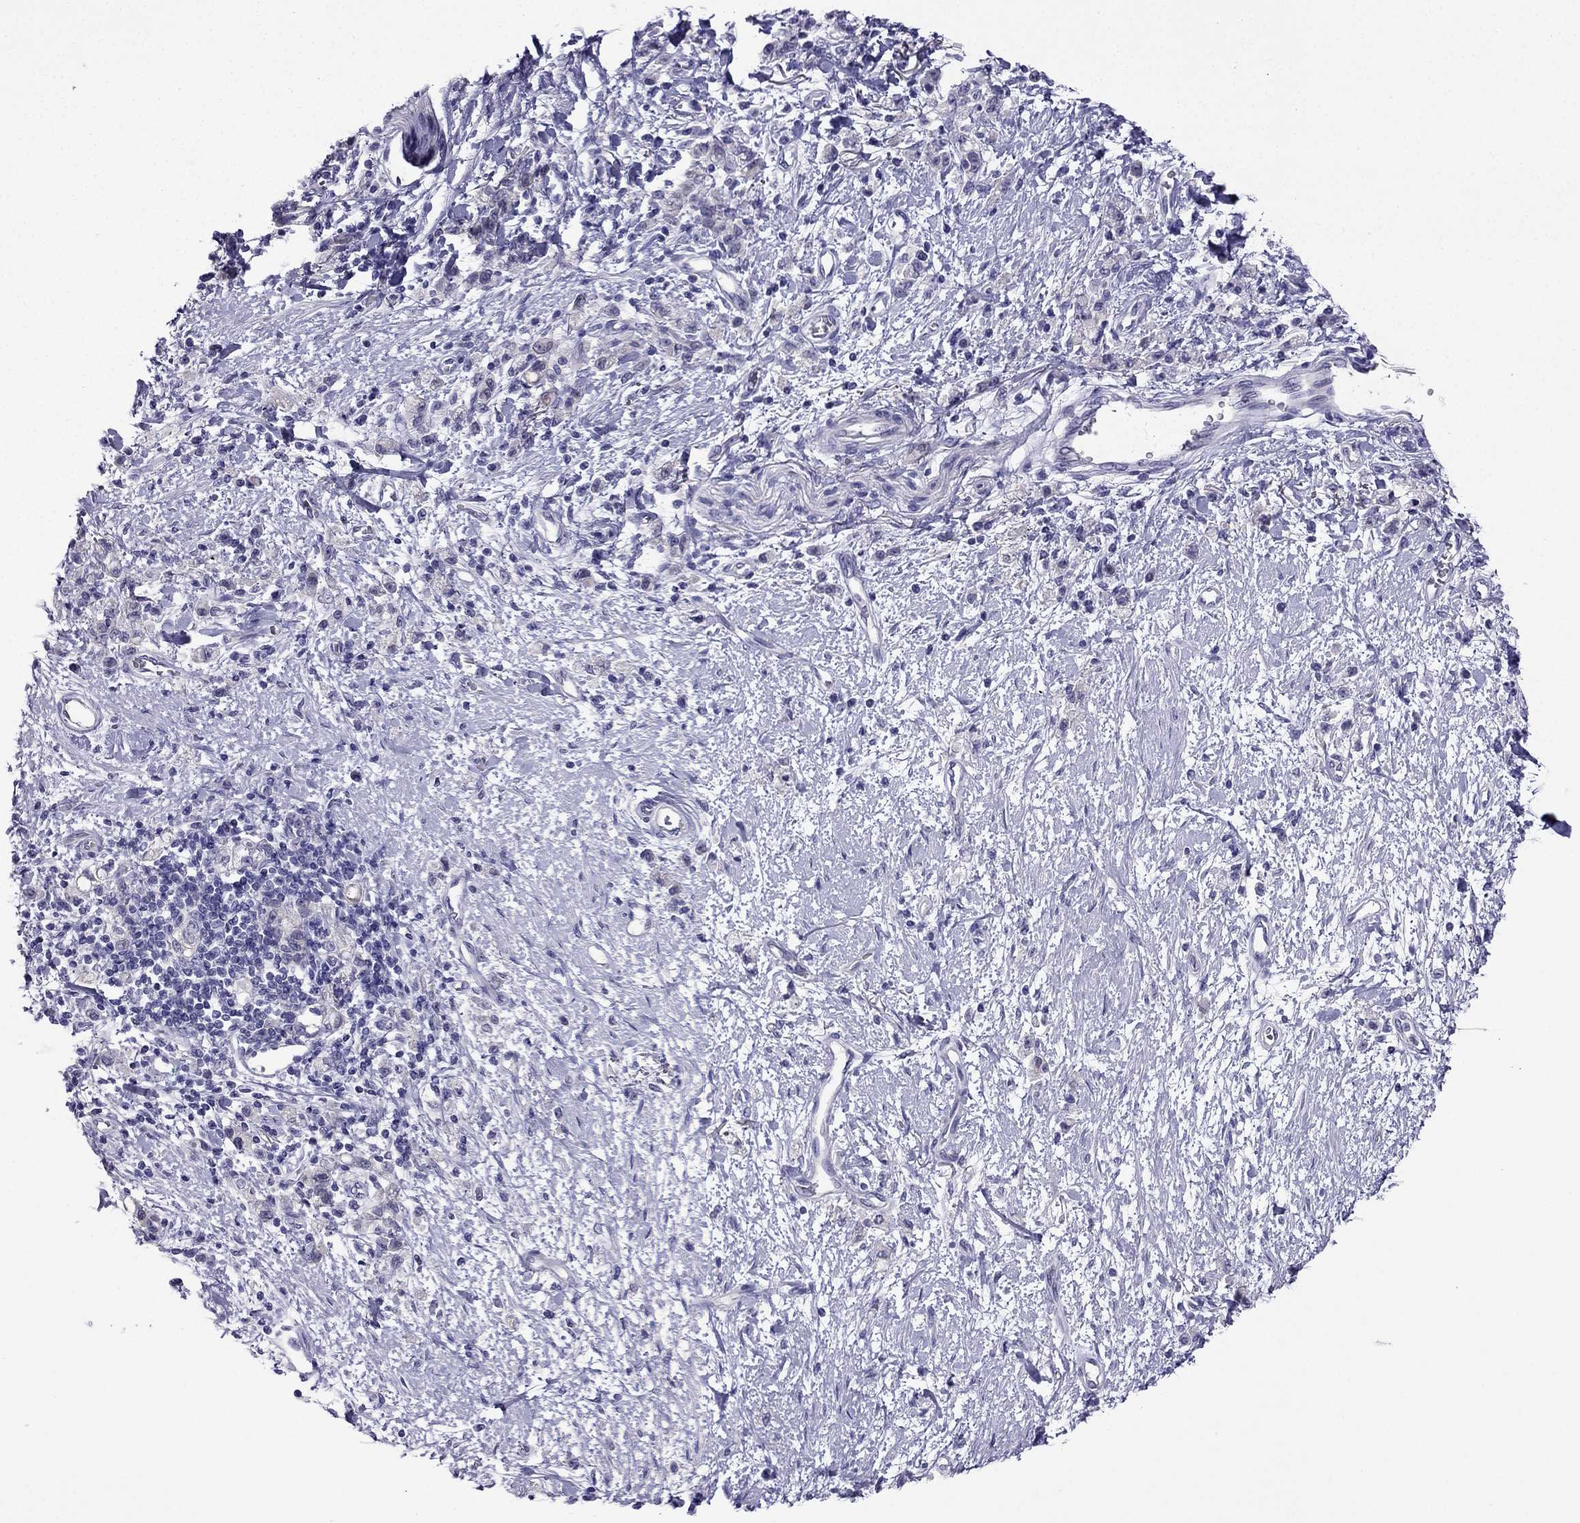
{"staining": {"intensity": "negative", "quantity": "none", "location": "none"}, "tissue": "stomach cancer", "cell_type": "Tumor cells", "image_type": "cancer", "snomed": [{"axis": "morphology", "description": "Adenocarcinoma, NOS"}, {"axis": "topography", "description": "Stomach"}], "caption": "Immunohistochemistry (IHC) of human stomach cancer demonstrates no positivity in tumor cells.", "gene": "KCNJ10", "patient": {"sex": "male", "age": 77}}